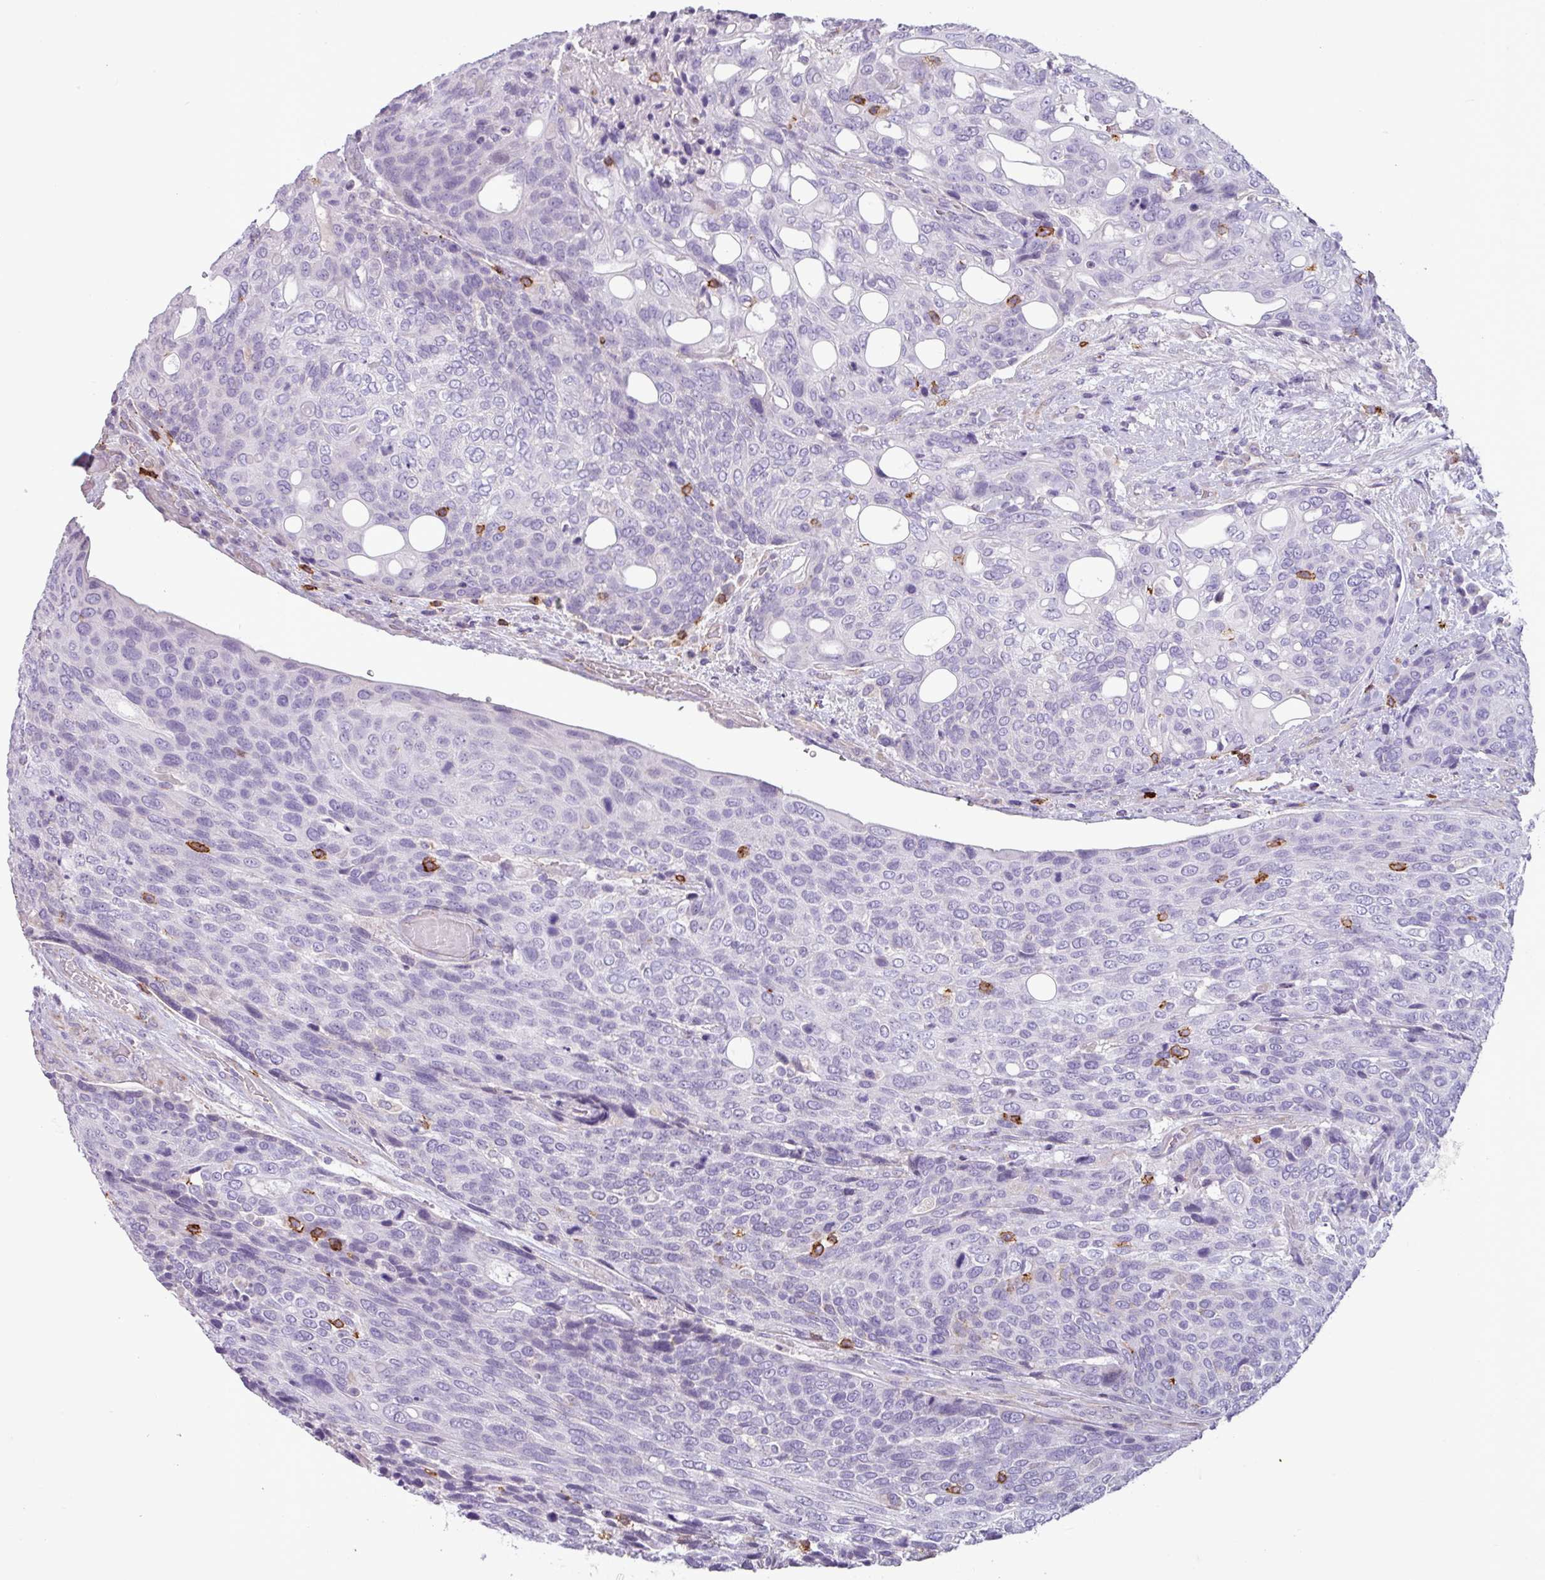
{"staining": {"intensity": "negative", "quantity": "none", "location": "none"}, "tissue": "urothelial cancer", "cell_type": "Tumor cells", "image_type": "cancer", "snomed": [{"axis": "morphology", "description": "Urothelial carcinoma, High grade"}, {"axis": "topography", "description": "Urinary bladder"}], "caption": "Immunohistochemistry (IHC) photomicrograph of neoplastic tissue: human urothelial carcinoma (high-grade) stained with DAB (3,3'-diaminobenzidine) demonstrates no significant protein positivity in tumor cells.", "gene": "CD8A", "patient": {"sex": "female", "age": 70}}